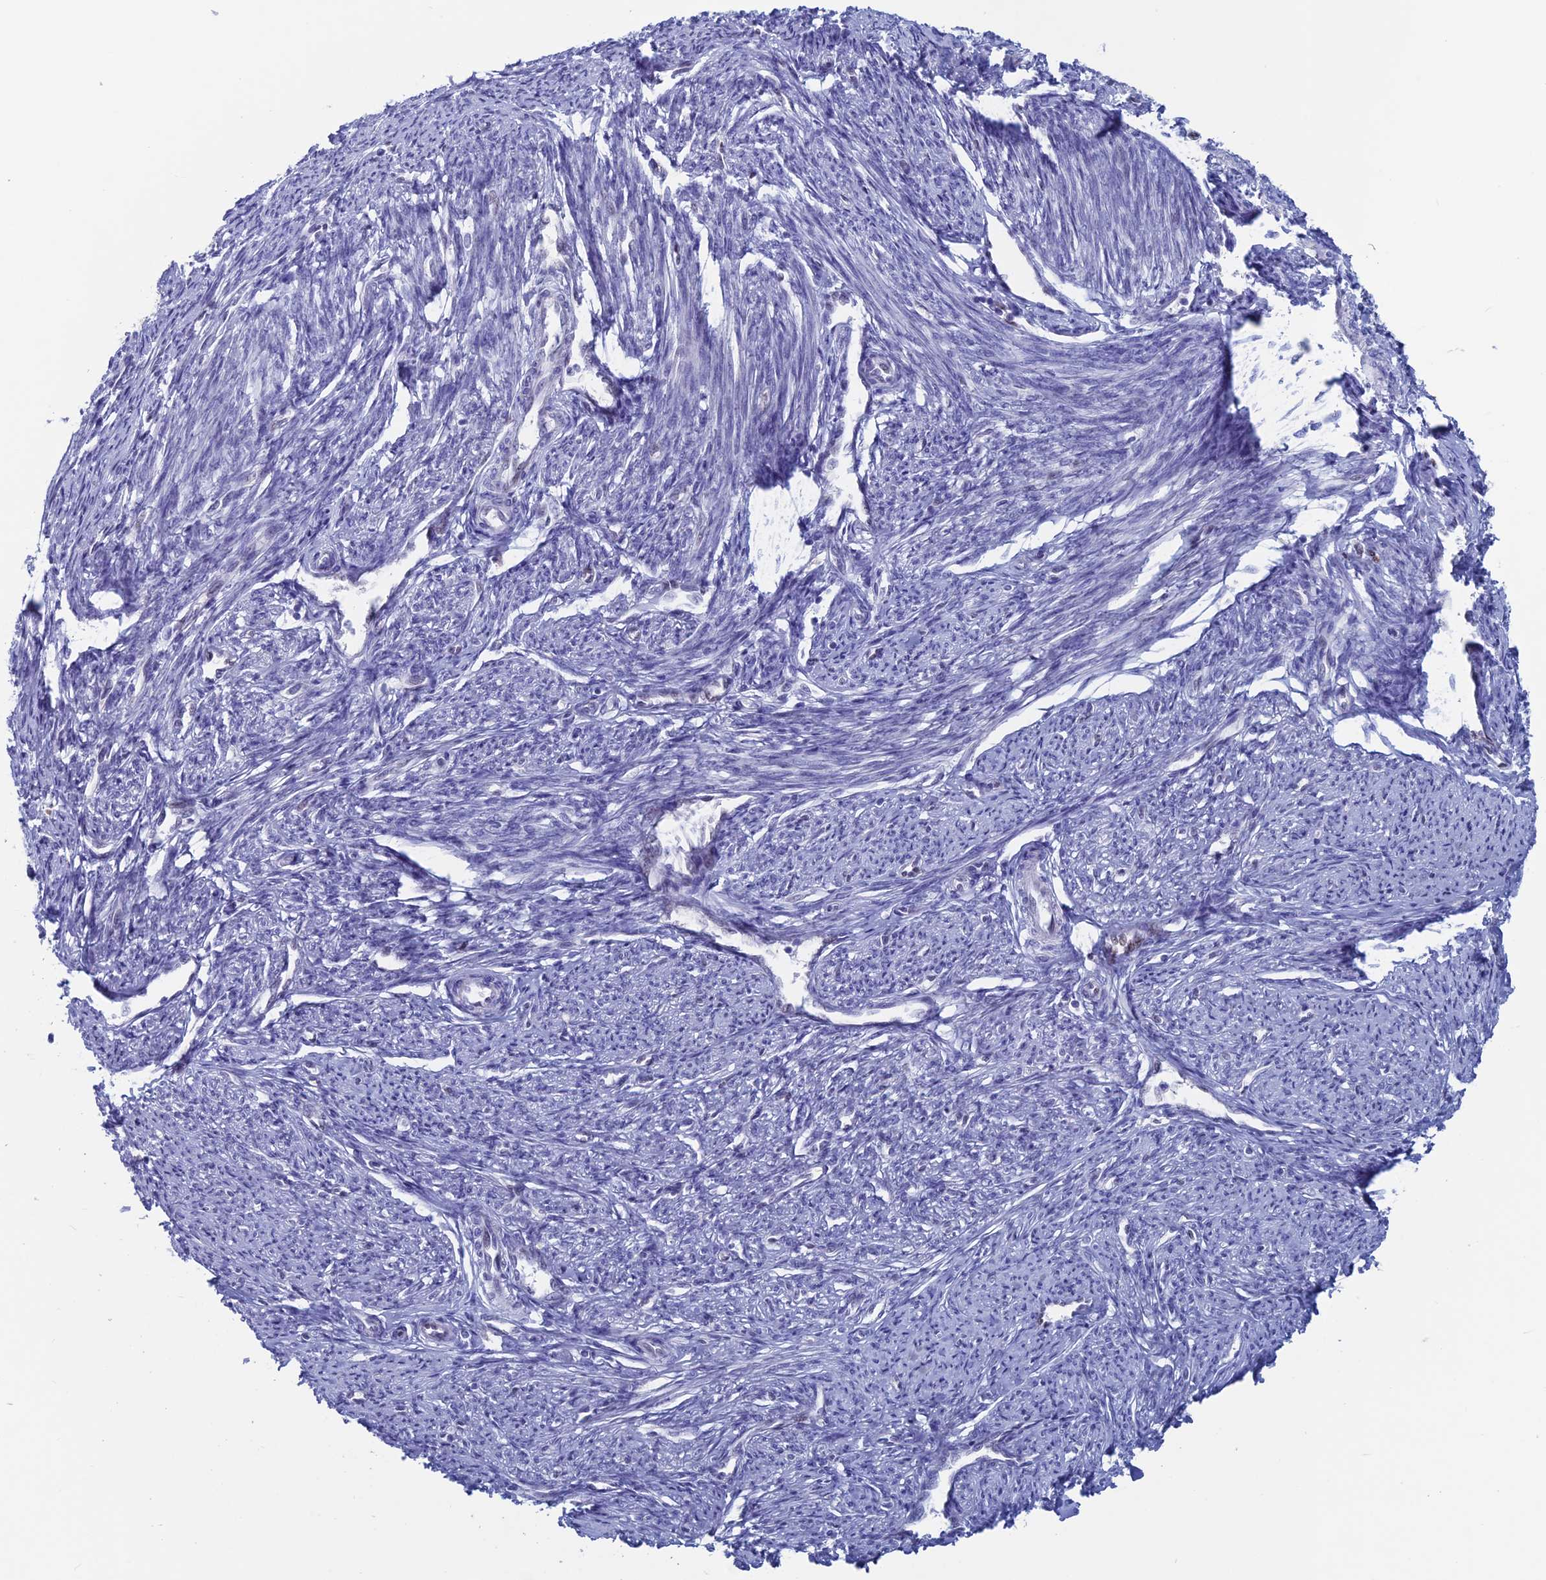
{"staining": {"intensity": "negative", "quantity": "none", "location": "none"}, "tissue": "smooth muscle", "cell_type": "Smooth muscle cells", "image_type": "normal", "snomed": [{"axis": "morphology", "description": "Normal tissue, NOS"}, {"axis": "topography", "description": "Smooth muscle"}, {"axis": "topography", "description": "Uterus"}], "caption": "Immunohistochemical staining of benign smooth muscle displays no significant staining in smooth muscle cells.", "gene": "NOL4L", "patient": {"sex": "female", "age": 59}}